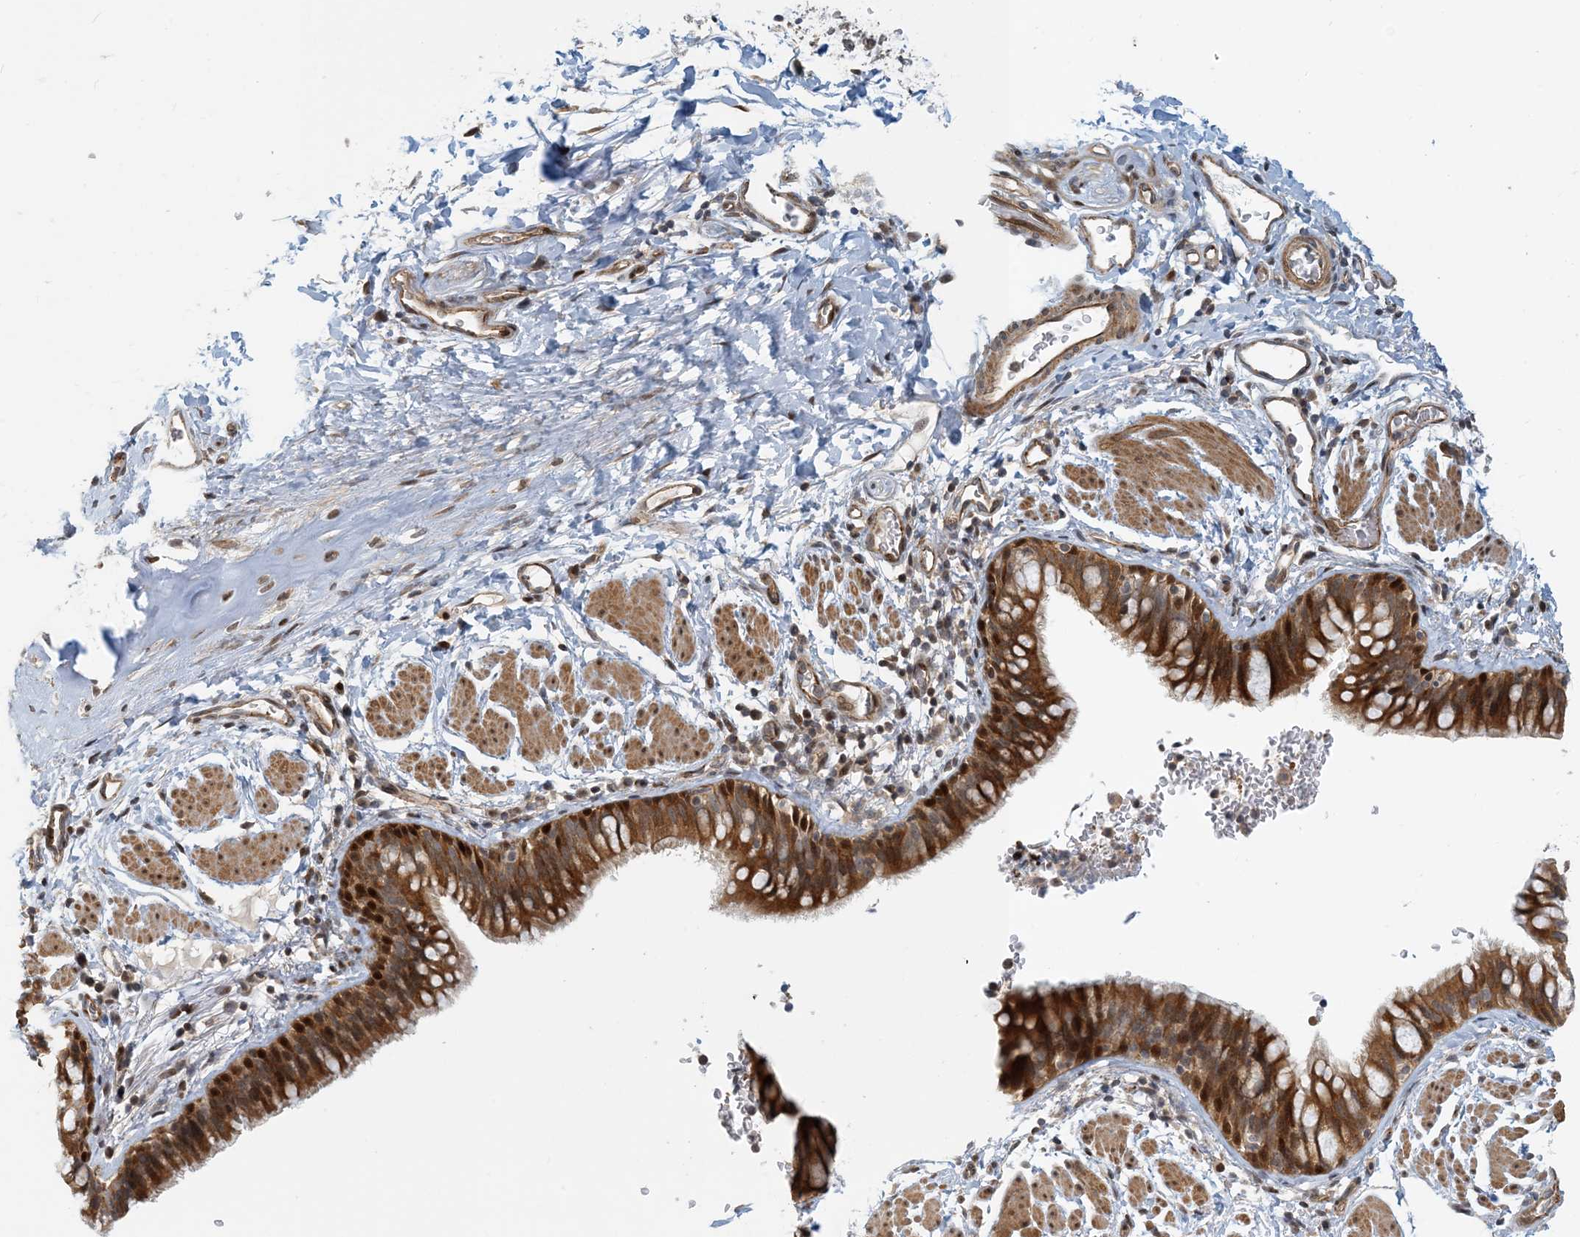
{"staining": {"intensity": "strong", "quantity": "25%-75%", "location": "cytoplasmic/membranous,nuclear"}, "tissue": "bronchus", "cell_type": "Respiratory epithelial cells", "image_type": "normal", "snomed": [{"axis": "morphology", "description": "Normal tissue, NOS"}, {"axis": "topography", "description": "Cartilage tissue"}, {"axis": "topography", "description": "Bronchus"}], "caption": "Brown immunohistochemical staining in normal human bronchus exhibits strong cytoplasmic/membranous,nuclear staining in approximately 25%-75% of respiratory epithelial cells. Using DAB (3,3'-diaminobenzidine) (brown) and hematoxylin (blue) stains, captured at high magnification using brightfield microscopy.", "gene": "MAPKBP1", "patient": {"sex": "female", "age": 36}}